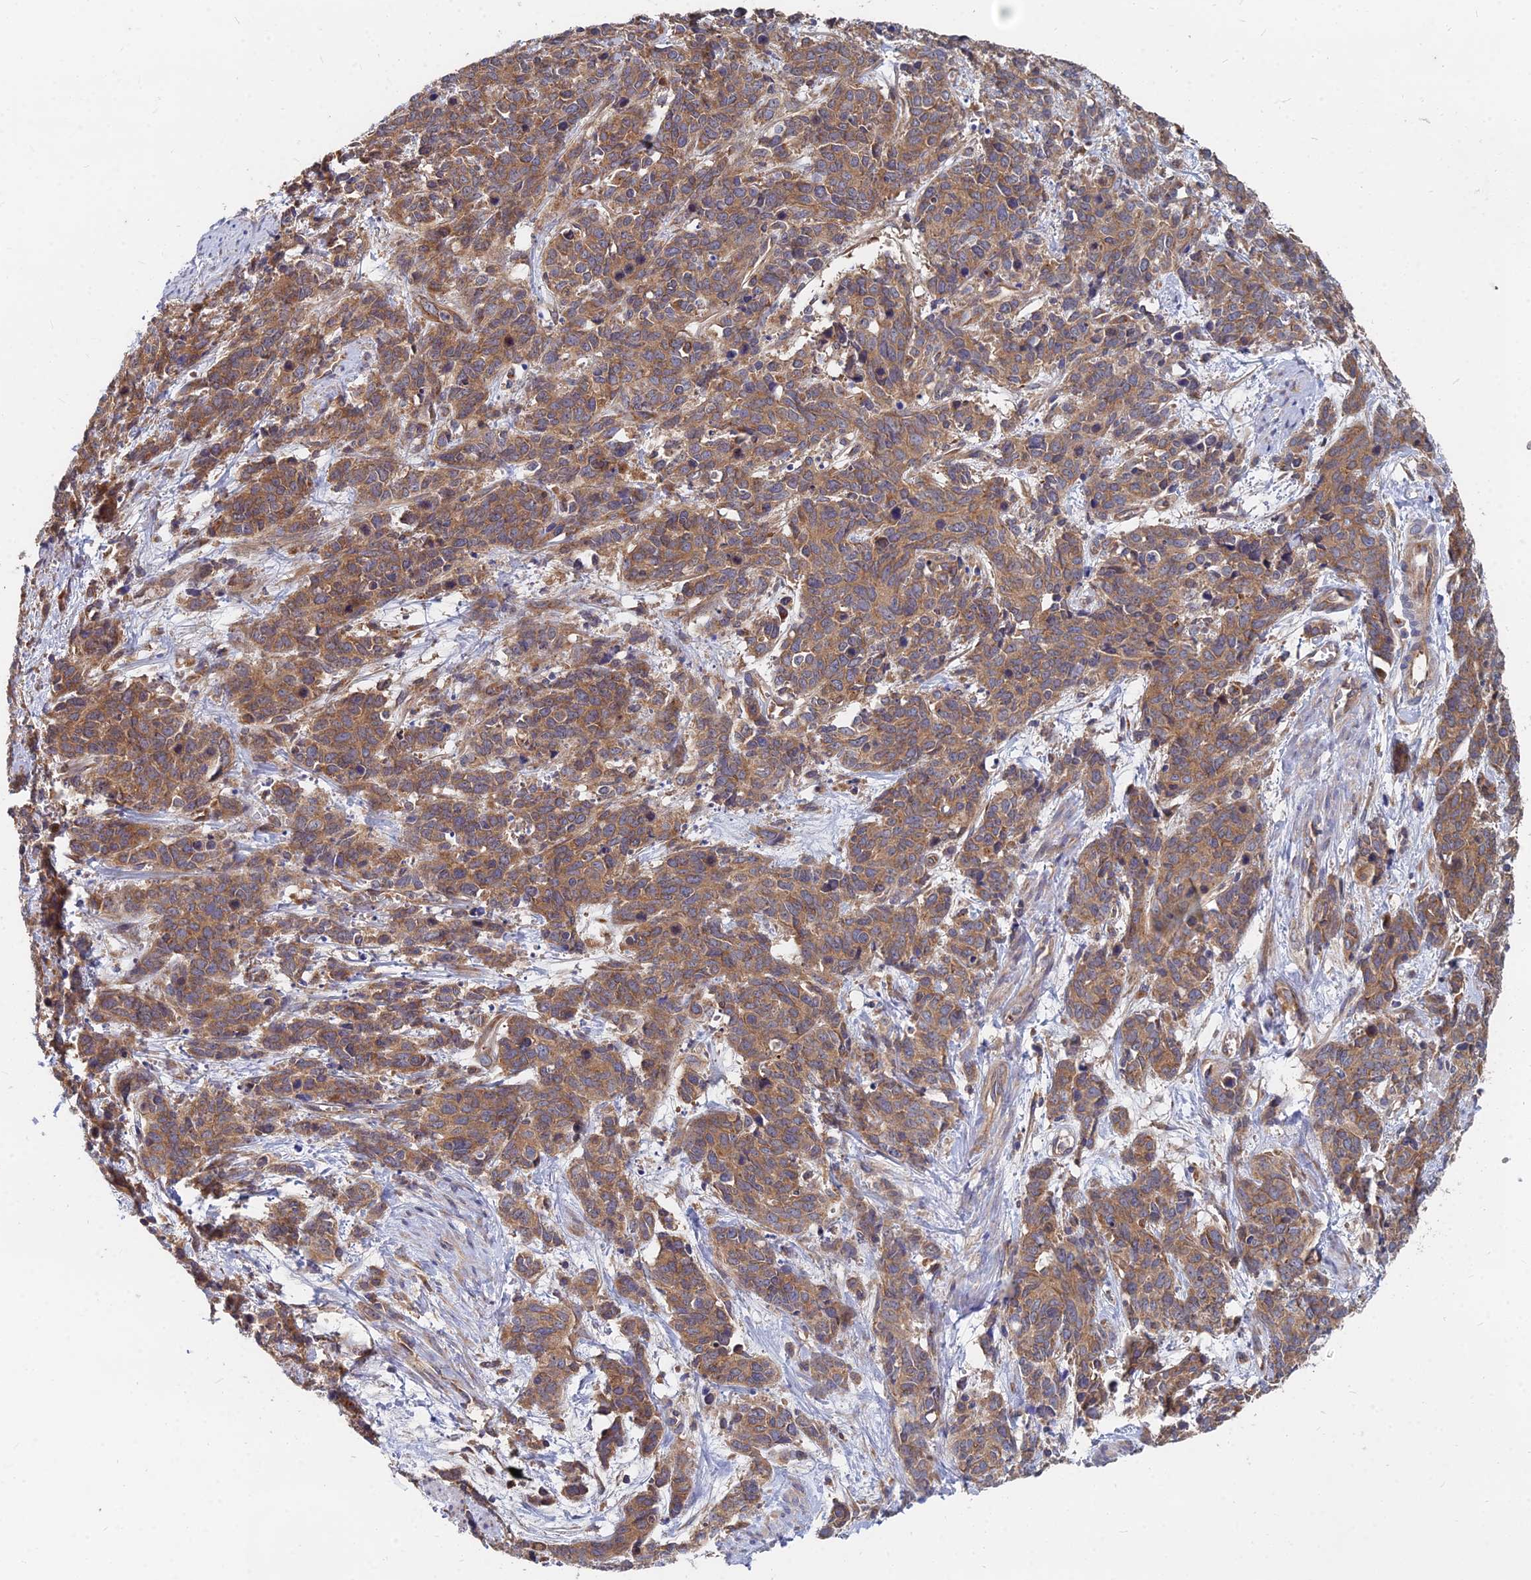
{"staining": {"intensity": "moderate", "quantity": ">75%", "location": "cytoplasmic/membranous"}, "tissue": "cervical cancer", "cell_type": "Tumor cells", "image_type": "cancer", "snomed": [{"axis": "morphology", "description": "Squamous cell carcinoma, NOS"}, {"axis": "topography", "description": "Cervix"}], "caption": "A brown stain shows moderate cytoplasmic/membranous positivity of a protein in cervical squamous cell carcinoma tumor cells. The protein is shown in brown color, while the nuclei are stained blue.", "gene": "CCZ1", "patient": {"sex": "female", "age": 60}}